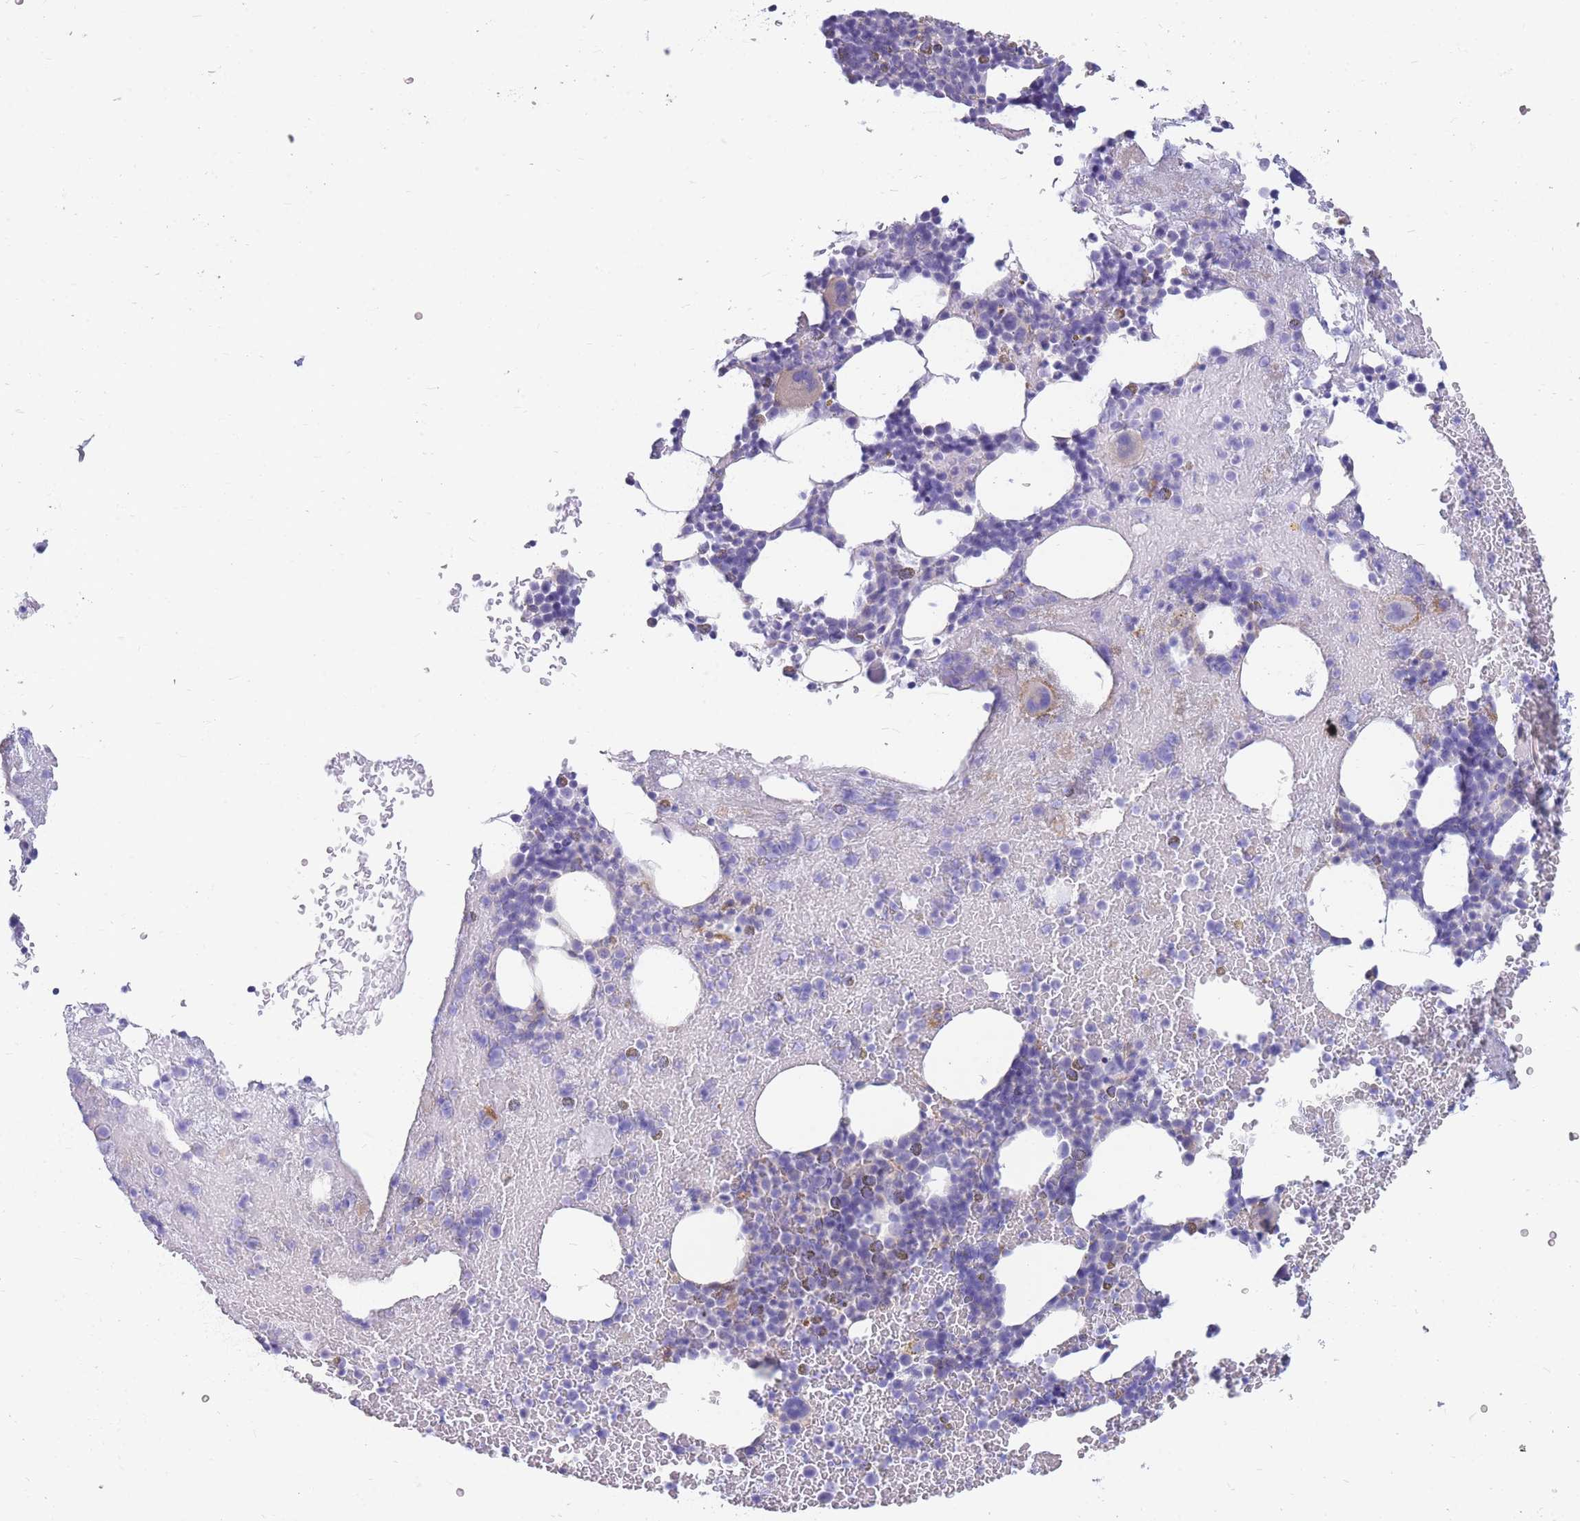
{"staining": {"intensity": "negative", "quantity": "none", "location": "none"}, "tissue": "bone marrow", "cell_type": "Hematopoietic cells", "image_type": "normal", "snomed": [{"axis": "morphology", "description": "Normal tissue, NOS"}, {"axis": "topography", "description": "Bone marrow"}], "caption": "This is a photomicrograph of immunohistochemistry staining of benign bone marrow, which shows no staining in hematopoietic cells.", "gene": "MTSS2", "patient": {"sex": "male", "age": 26}}